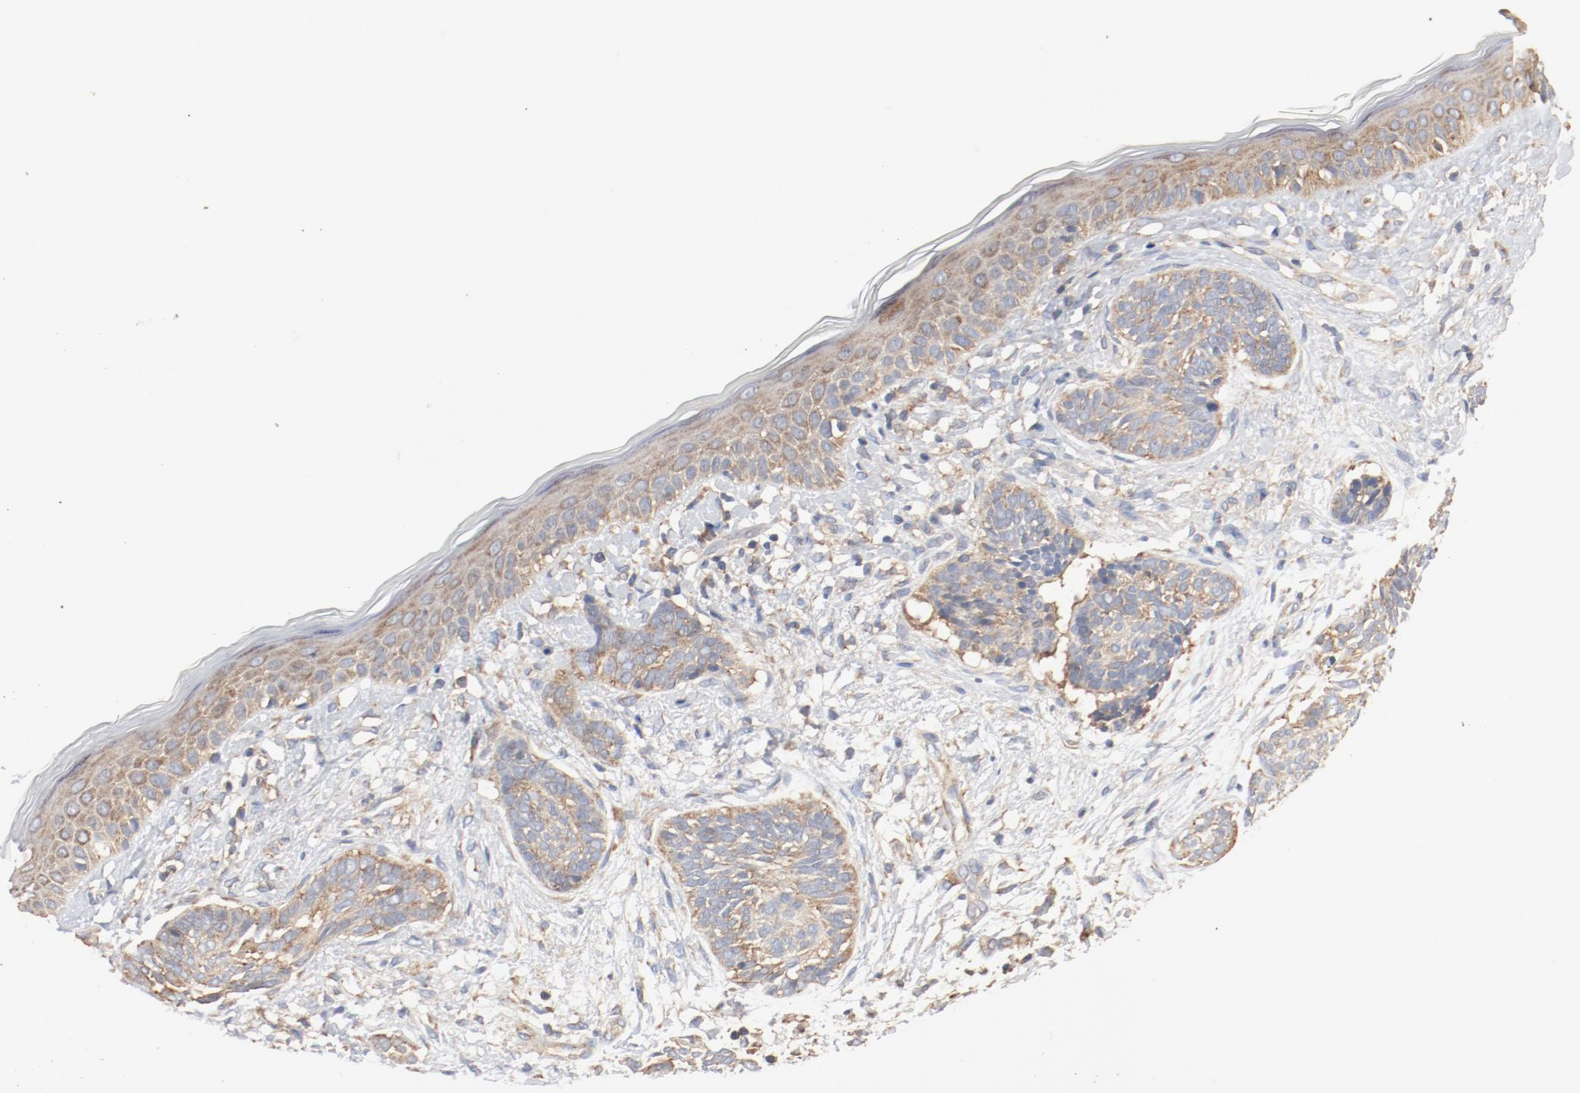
{"staining": {"intensity": "moderate", "quantity": ">75%", "location": "cytoplasmic/membranous"}, "tissue": "skin cancer", "cell_type": "Tumor cells", "image_type": "cancer", "snomed": [{"axis": "morphology", "description": "Normal tissue, NOS"}, {"axis": "morphology", "description": "Basal cell carcinoma"}, {"axis": "topography", "description": "Skin"}], "caption": "Protein expression analysis of human skin cancer reveals moderate cytoplasmic/membranous positivity in about >75% of tumor cells.", "gene": "RPS6", "patient": {"sex": "male", "age": 63}}